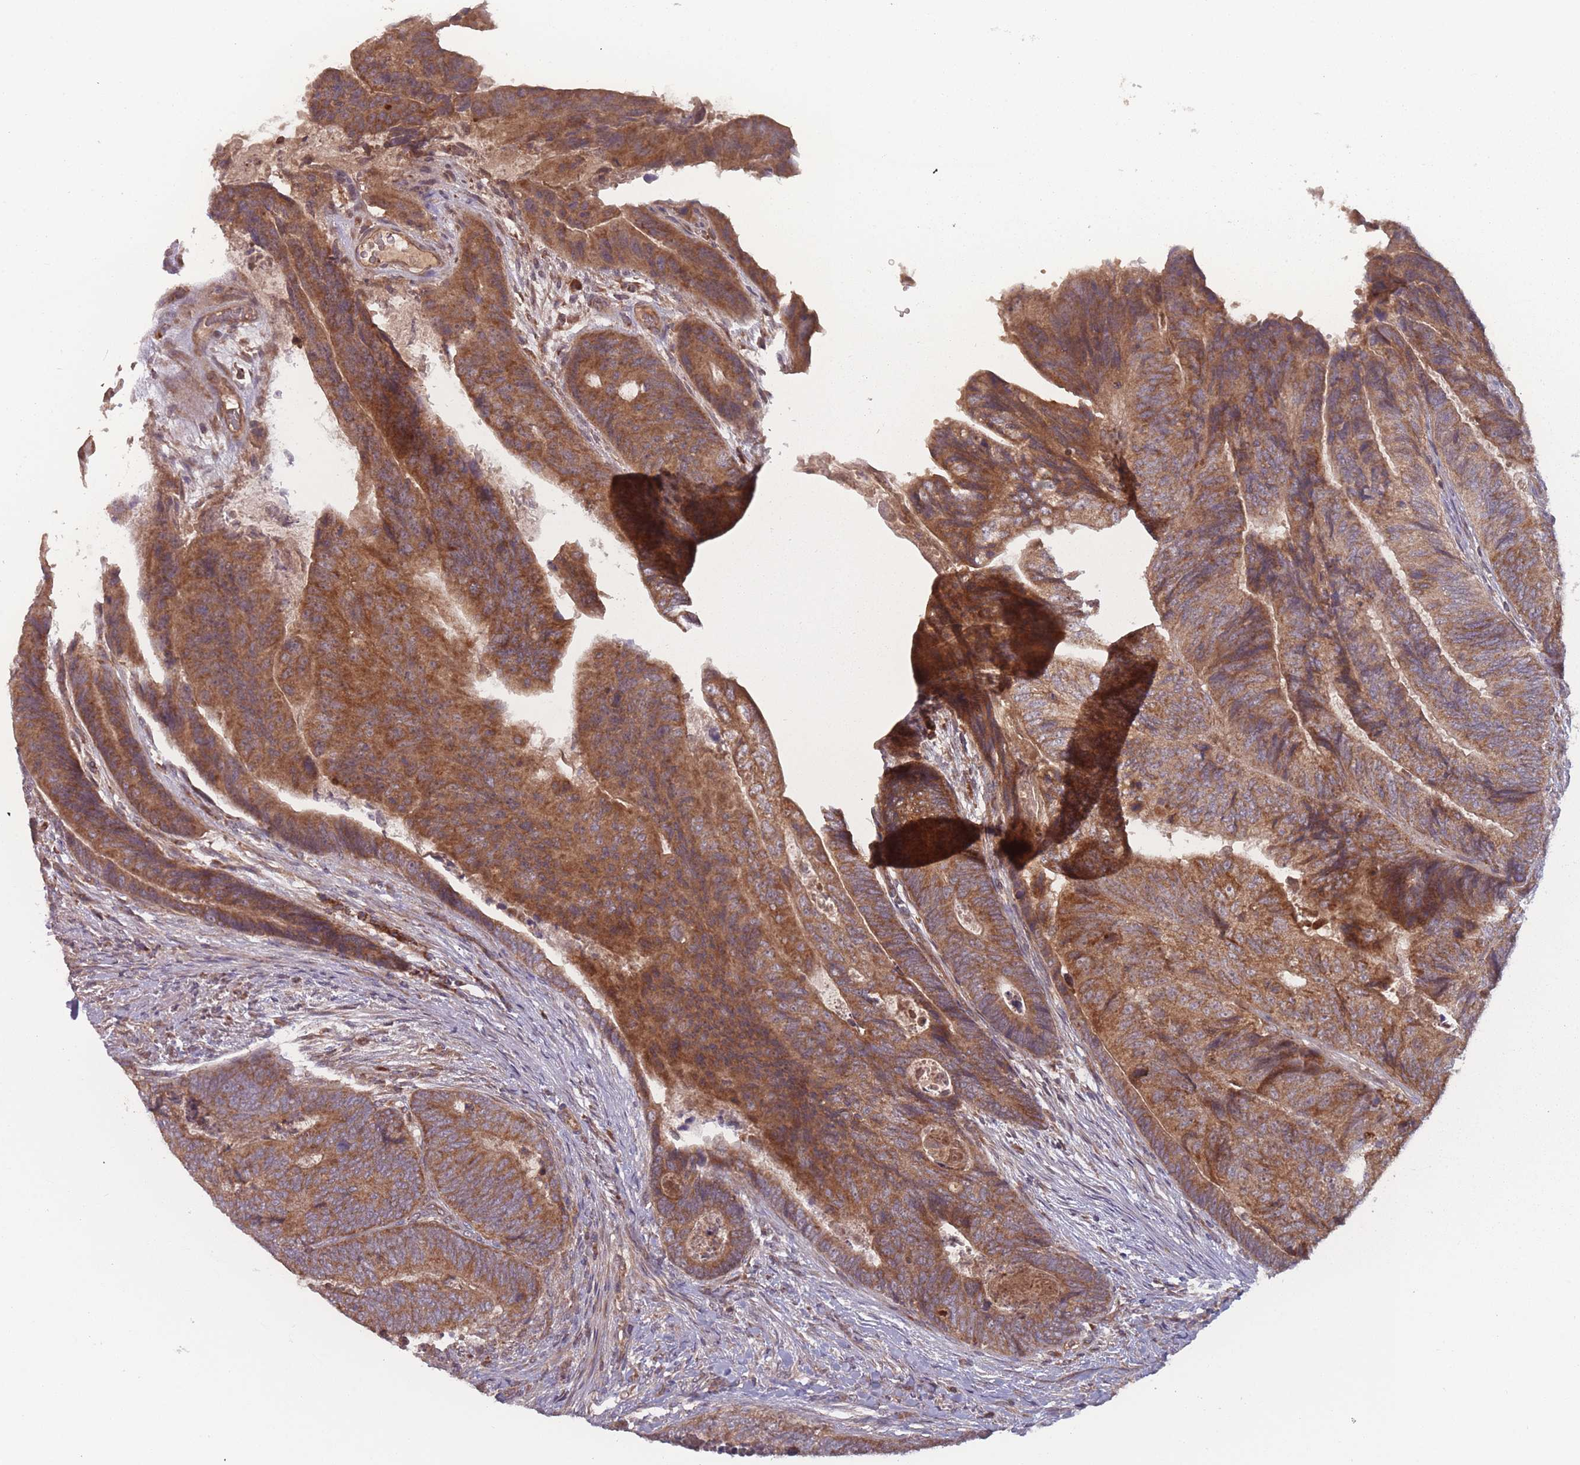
{"staining": {"intensity": "moderate", "quantity": ">75%", "location": "cytoplasmic/membranous"}, "tissue": "colorectal cancer", "cell_type": "Tumor cells", "image_type": "cancer", "snomed": [{"axis": "morphology", "description": "Adenocarcinoma, NOS"}, {"axis": "topography", "description": "Colon"}], "caption": "A brown stain highlights moderate cytoplasmic/membranous staining of a protein in colorectal cancer (adenocarcinoma) tumor cells.", "gene": "ATP5MG", "patient": {"sex": "female", "age": 67}}